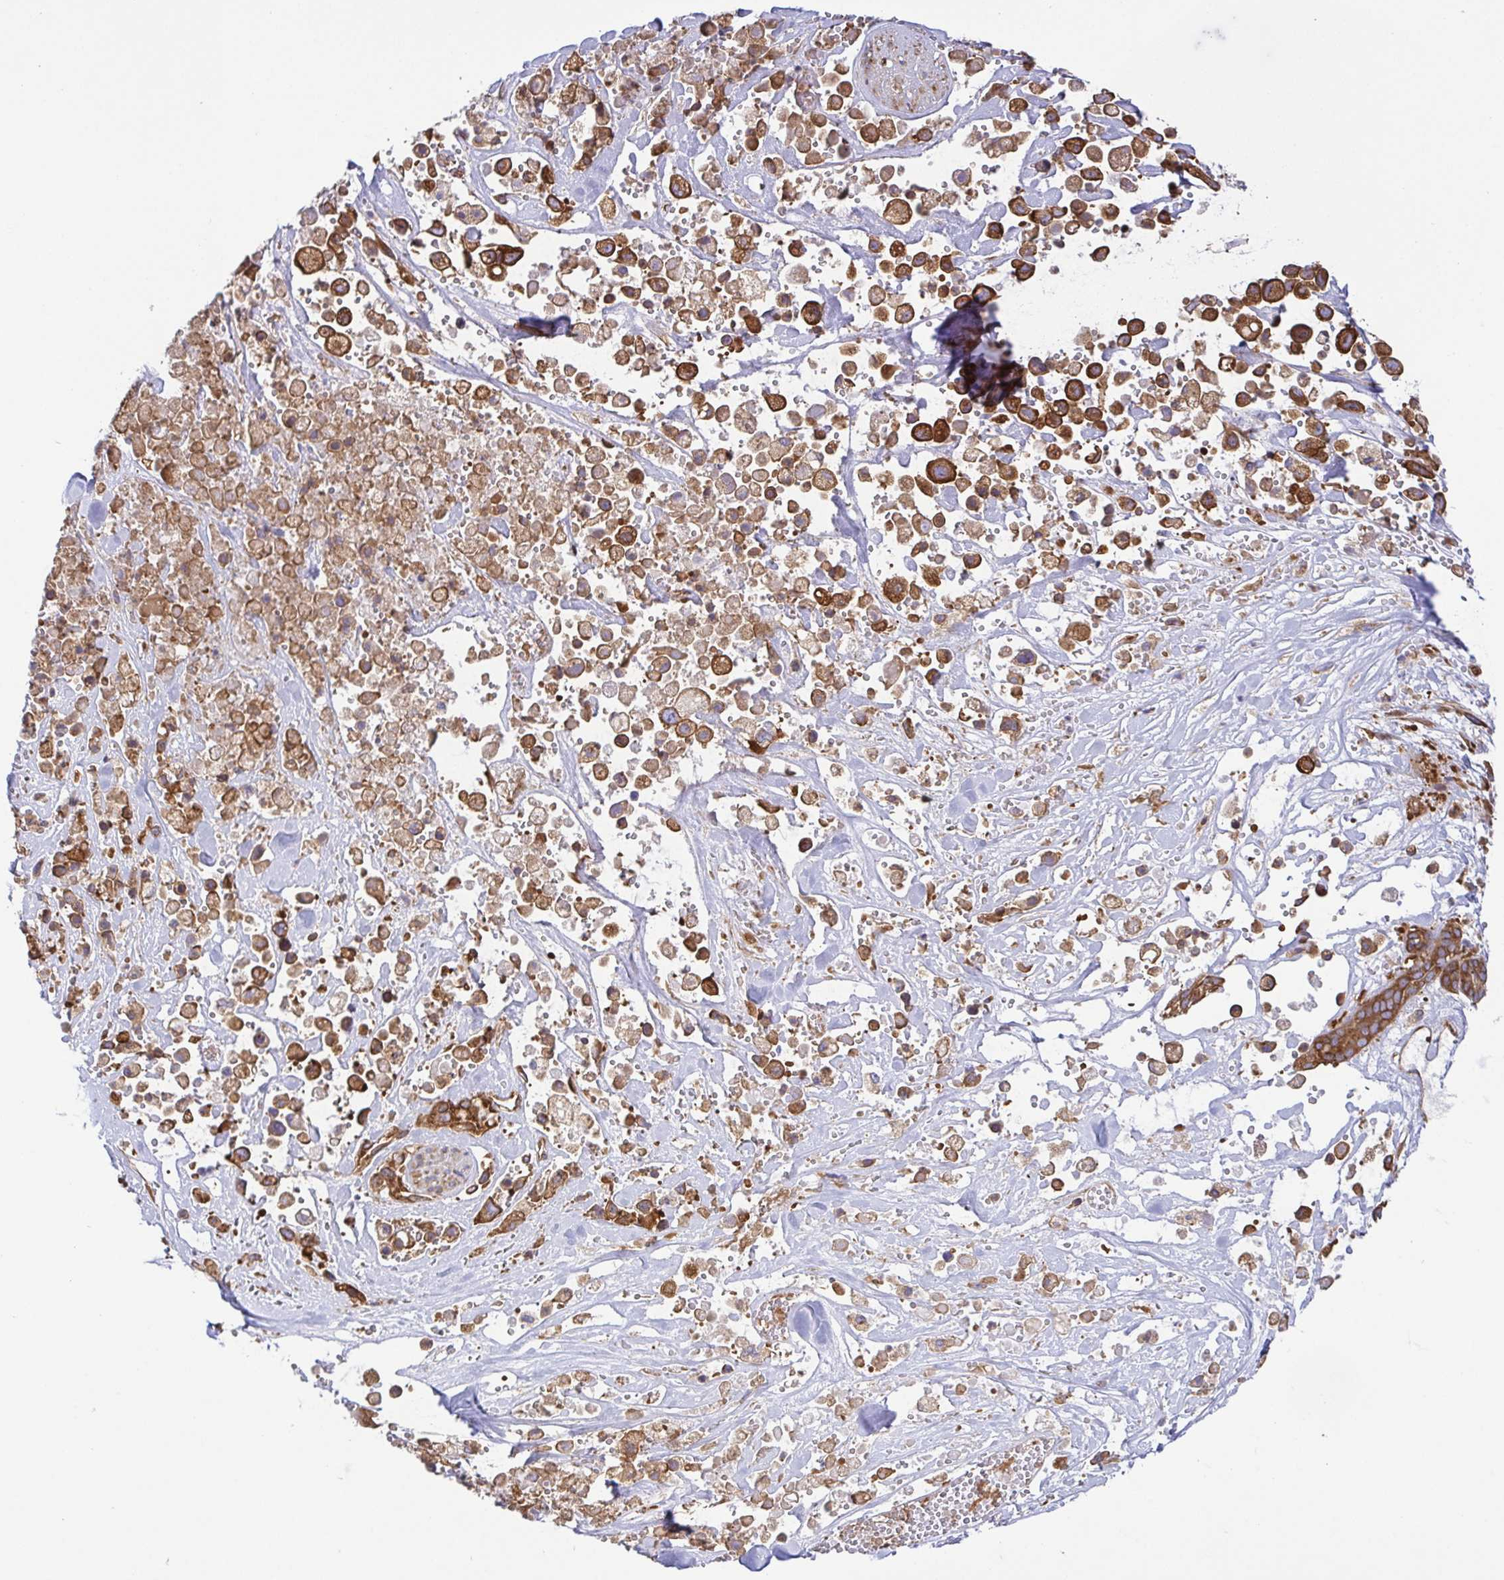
{"staining": {"intensity": "strong", "quantity": ">75%", "location": "cytoplasmic/membranous"}, "tissue": "pancreatic cancer", "cell_type": "Tumor cells", "image_type": "cancer", "snomed": [{"axis": "morphology", "description": "Adenocarcinoma, NOS"}, {"axis": "topography", "description": "Pancreas"}], "caption": "Immunohistochemical staining of human pancreatic cancer (adenocarcinoma) demonstrates high levels of strong cytoplasmic/membranous protein expression in approximately >75% of tumor cells. The protein is stained brown, and the nuclei are stained in blue (DAB IHC with brightfield microscopy, high magnification).", "gene": "KIF5B", "patient": {"sex": "male", "age": 44}}